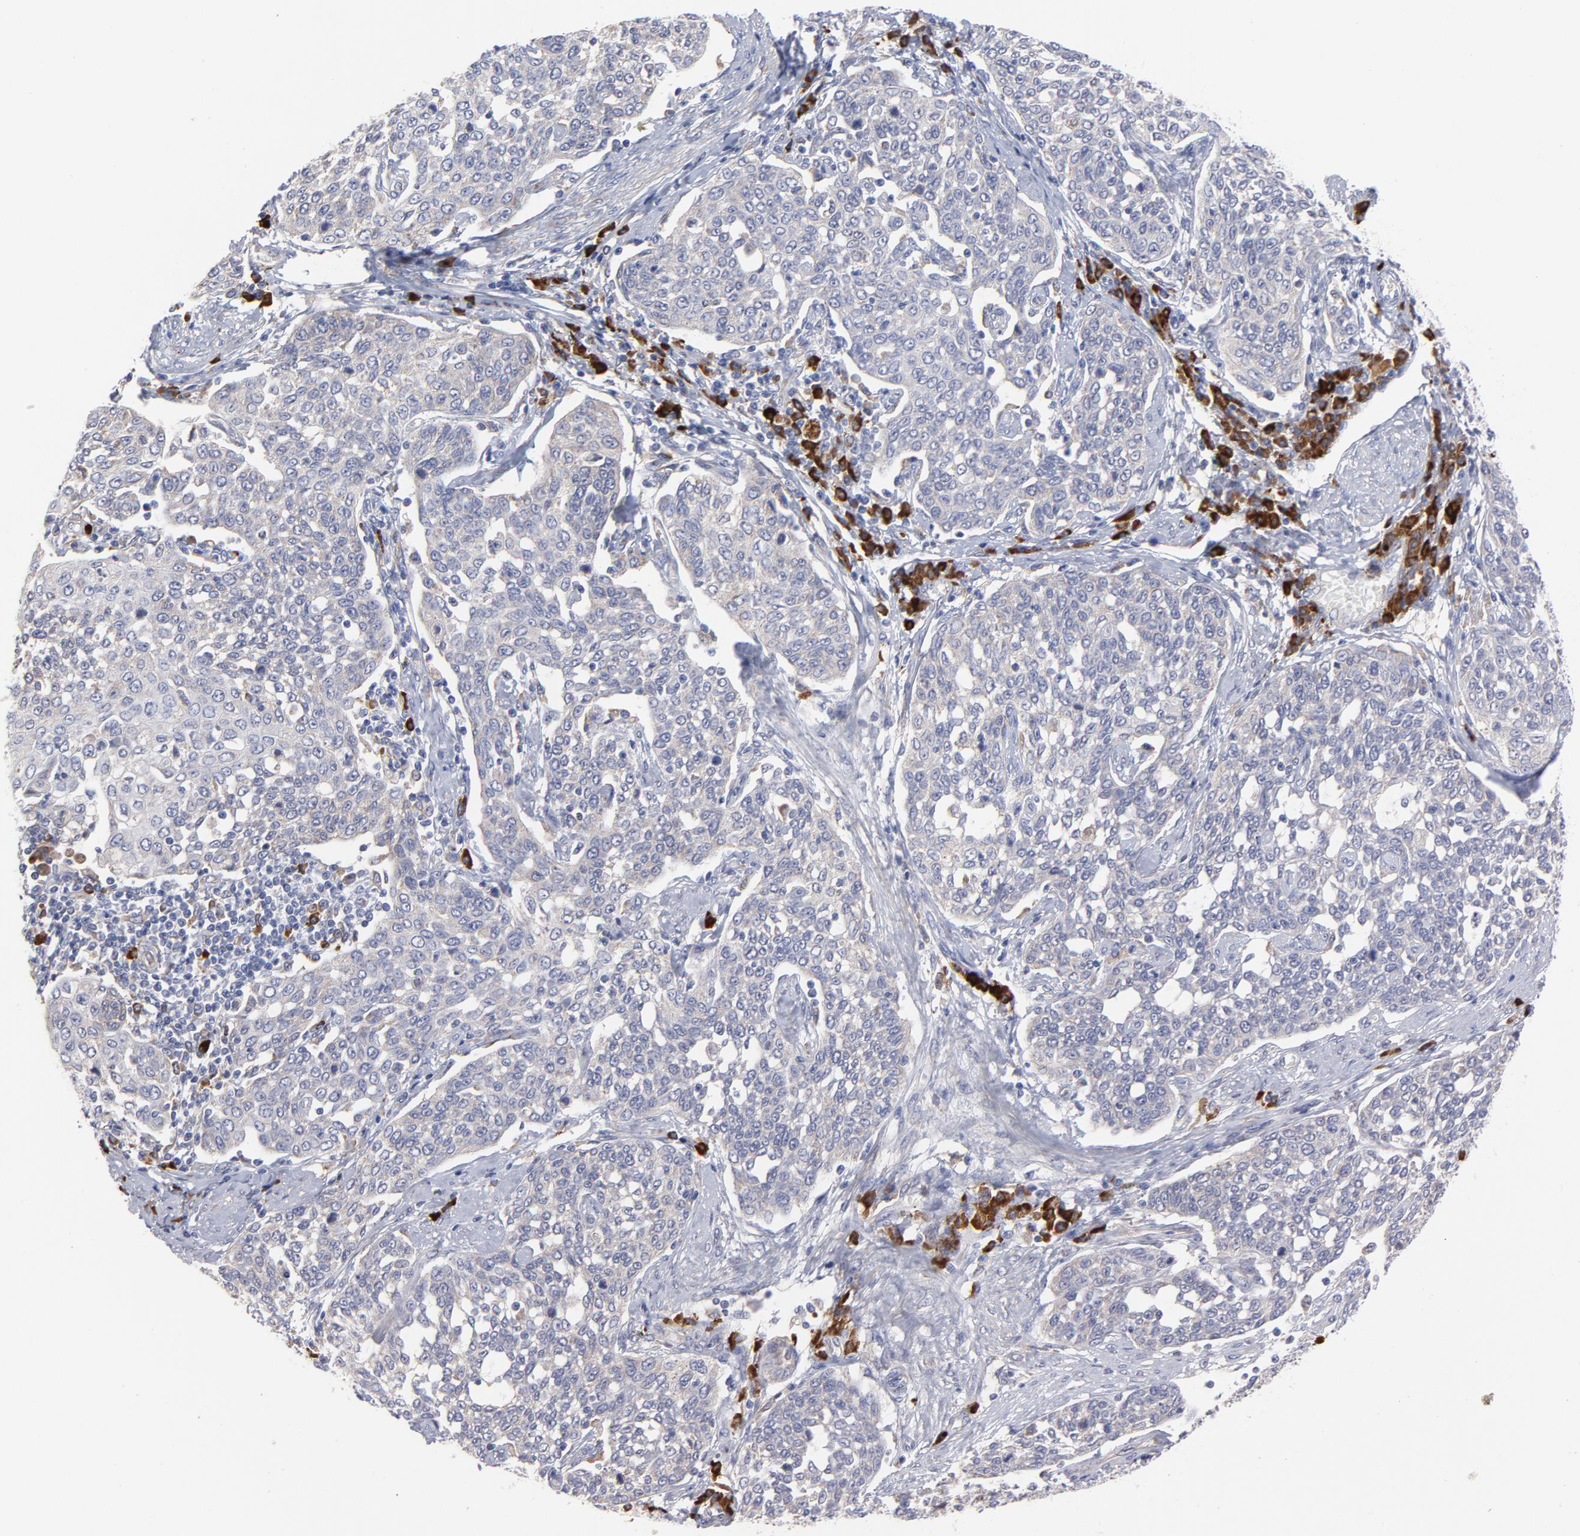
{"staining": {"intensity": "negative", "quantity": "none", "location": "none"}, "tissue": "cervical cancer", "cell_type": "Tumor cells", "image_type": "cancer", "snomed": [{"axis": "morphology", "description": "Squamous cell carcinoma, NOS"}, {"axis": "topography", "description": "Cervix"}], "caption": "Tumor cells show no significant expression in squamous cell carcinoma (cervical).", "gene": "RAPGEF3", "patient": {"sex": "female", "age": 34}}